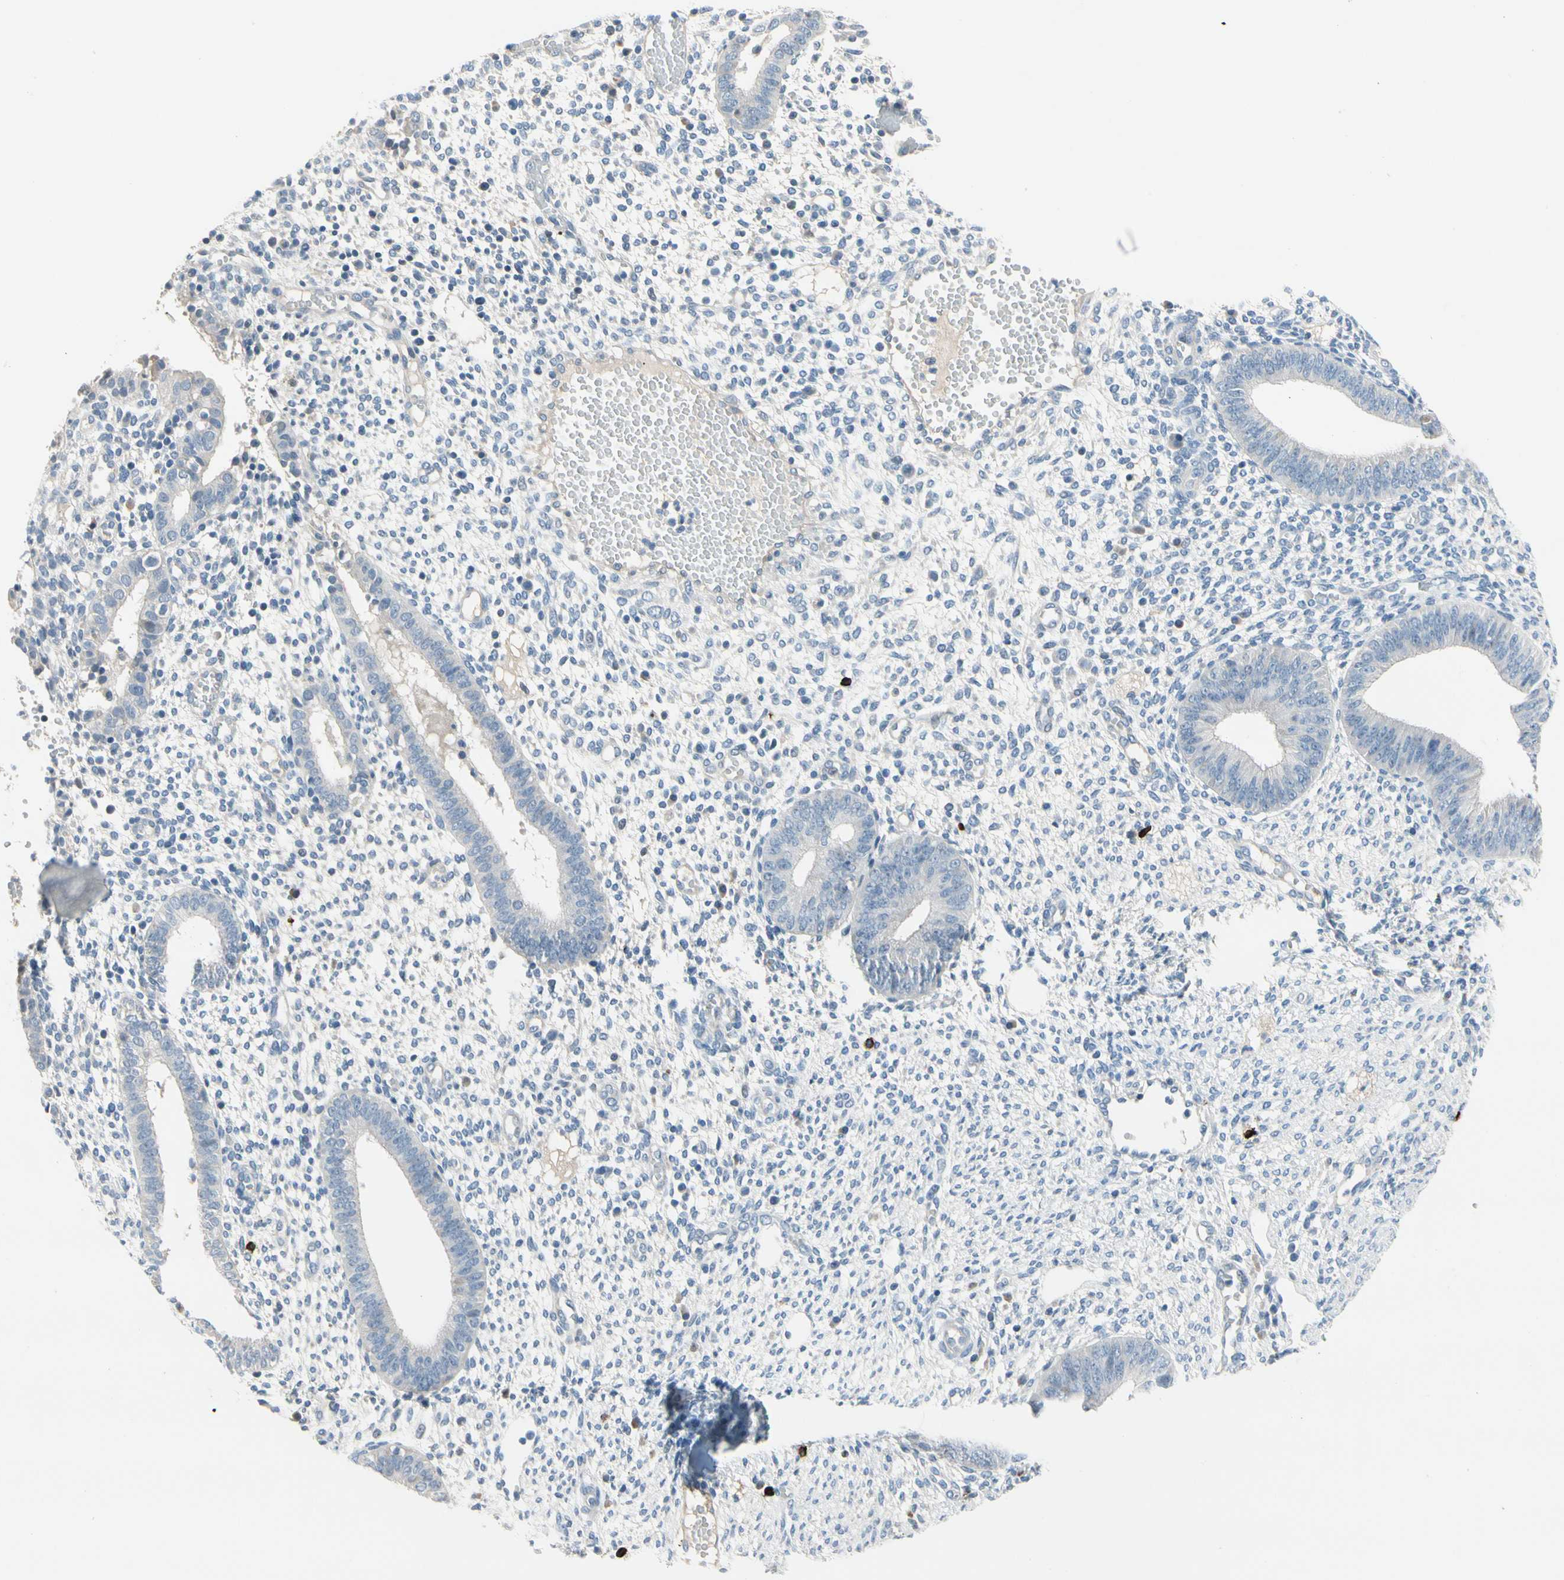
{"staining": {"intensity": "negative", "quantity": "none", "location": "none"}, "tissue": "endometrium", "cell_type": "Cells in endometrial stroma", "image_type": "normal", "snomed": [{"axis": "morphology", "description": "Normal tissue, NOS"}, {"axis": "topography", "description": "Endometrium"}], "caption": "Image shows no significant protein expression in cells in endometrial stroma of normal endometrium.", "gene": "CPA3", "patient": {"sex": "female", "age": 35}}